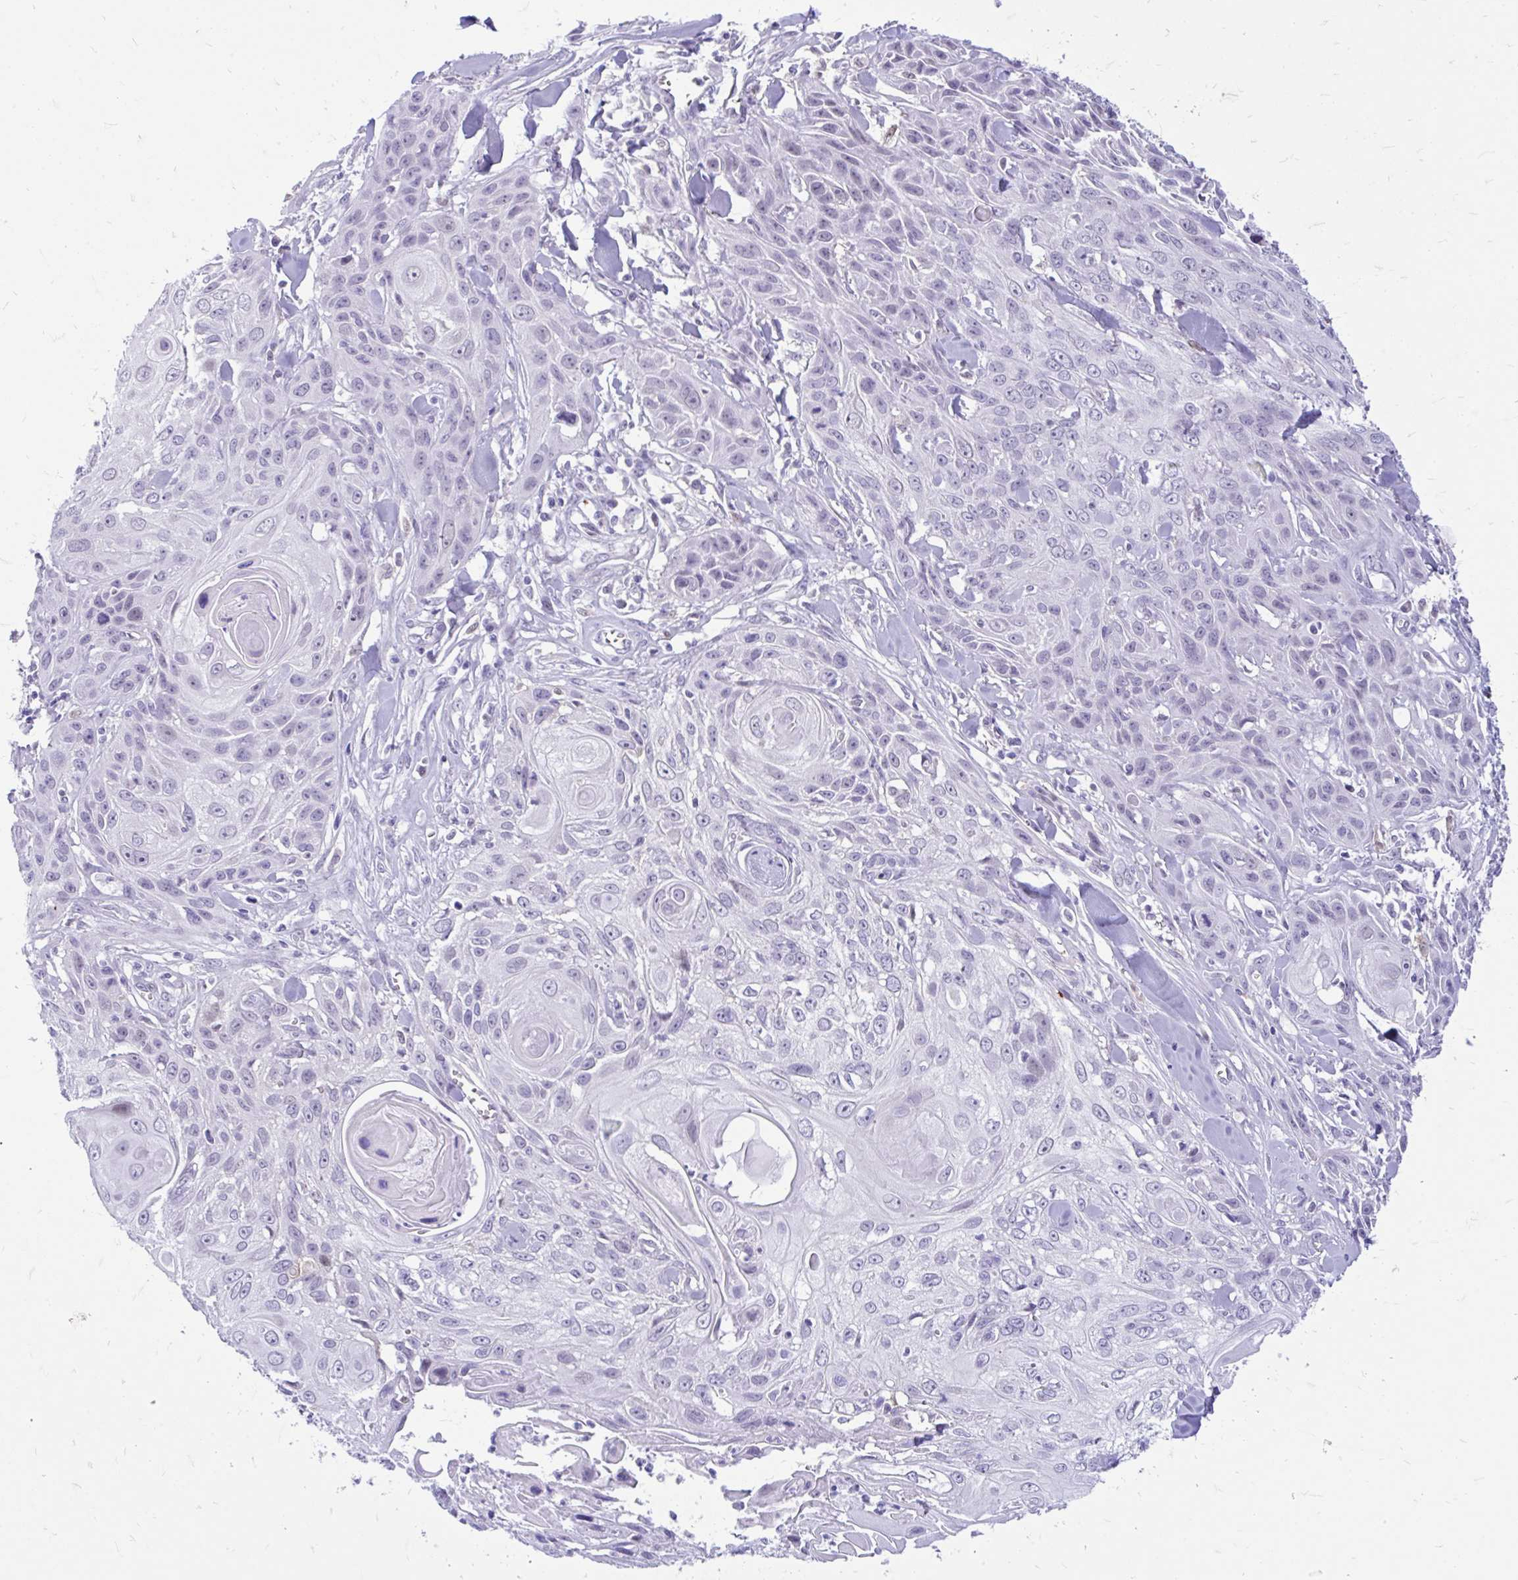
{"staining": {"intensity": "negative", "quantity": "none", "location": "none"}, "tissue": "skin cancer", "cell_type": "Tumor cells", "image_type": "cancer", "snomed": [{"axis": "morphology", "description": "Squamous cell carcinoma, NOS"}, {"axis": "topography", "description": "Skin"}, {"axis": "topography", "description": "Vulva"}], "caption": "A high-resolution histopathology image shows IHC staining of squamous cell carcinoma (skin), which reveals no significant expression in tumor cells.", "gene": "GLB1L2", "patient": {"sex": "female", "age": 83}}